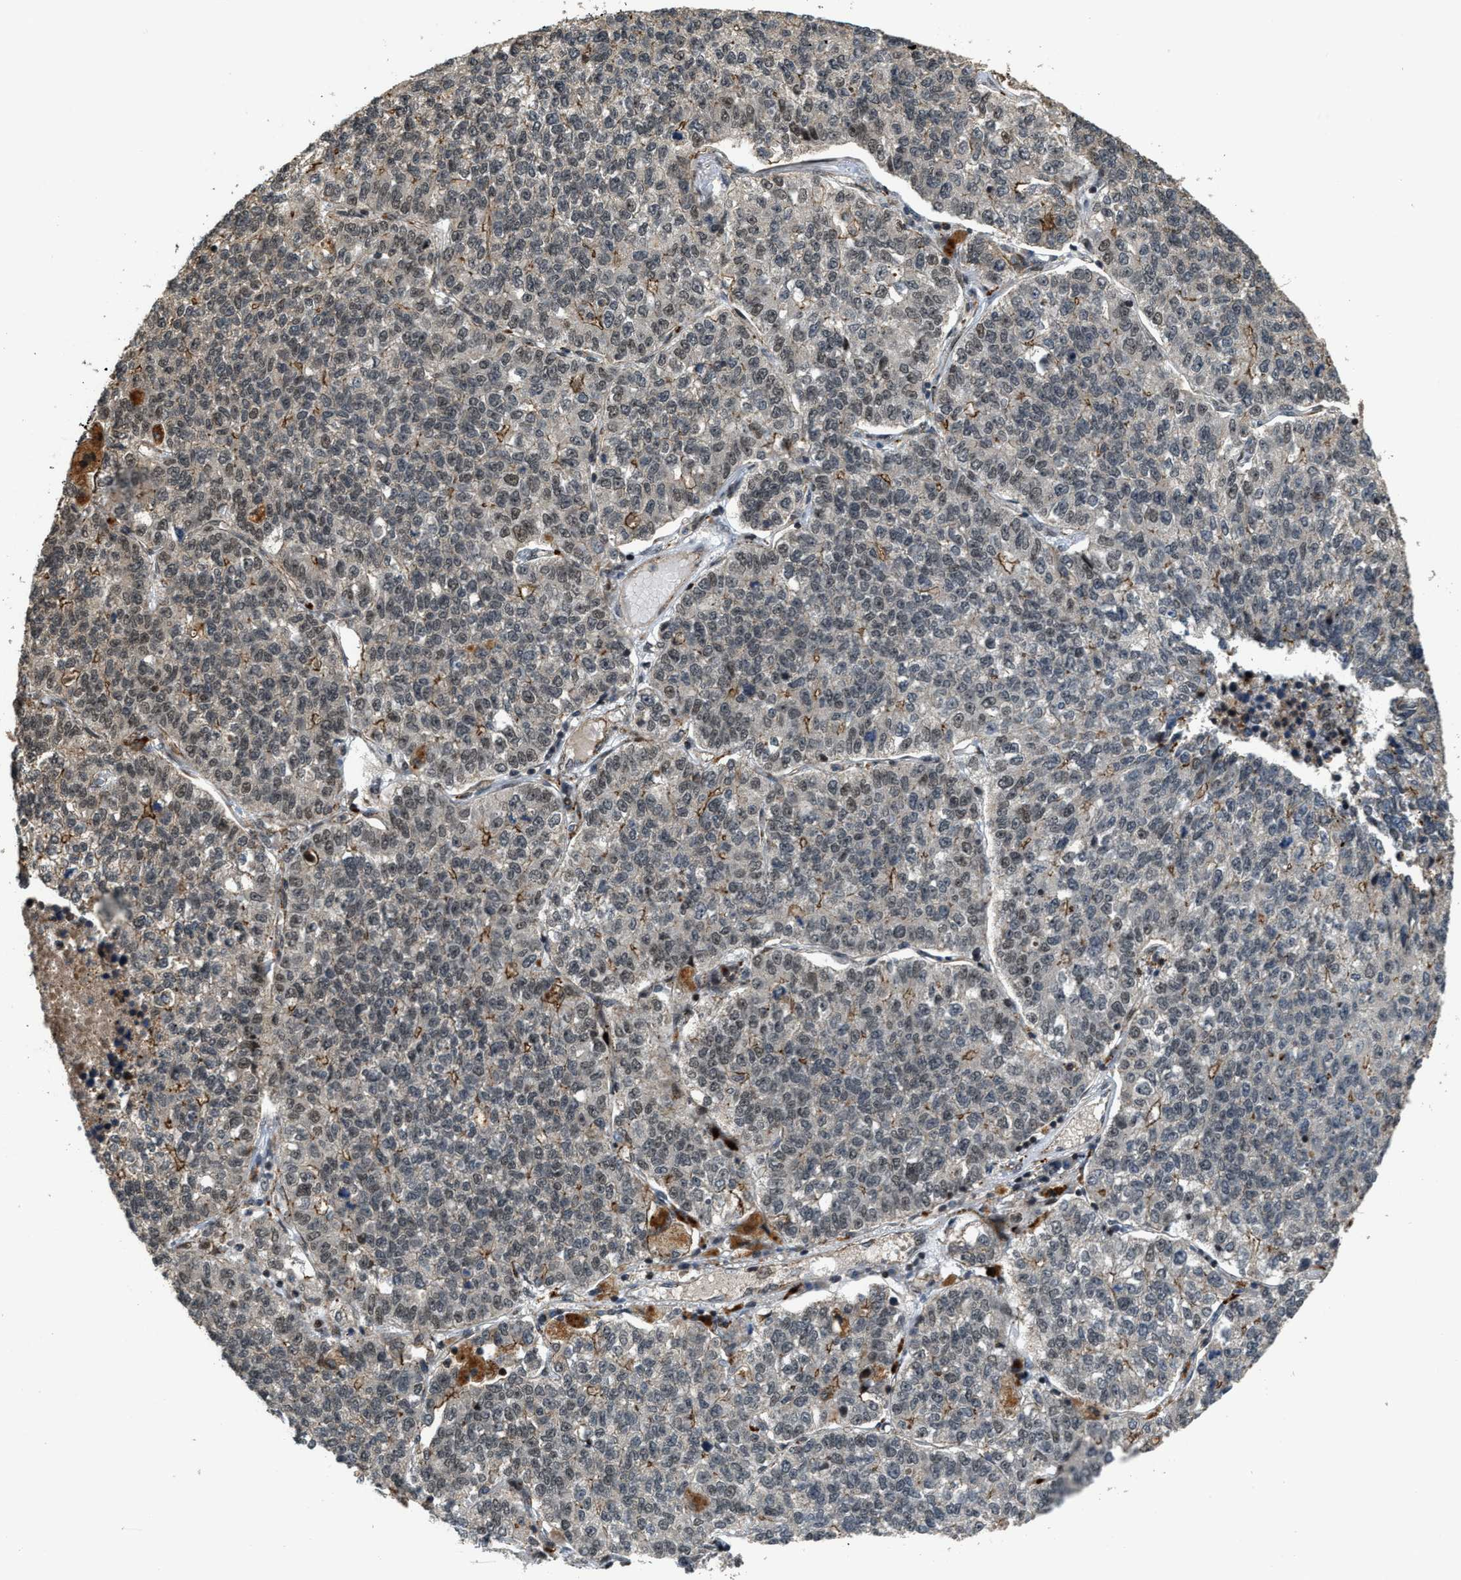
{"staining": {"intensity": "weak", "quantity": "<25%", "location": "cytoplasmic/membranous,nuclear"}, "tissue": "lung cancer", "cell_type": "Tumor cells", "image_type": "cancer", "snomed": [{"axis": "morphology", "description": "Adenocarcinoma, NOS"}, {"axis": "topography", "description": "Lung"}], "caption": "Protein analysis of lung cancer demonstrates no significant expression in tumor cells.", "gene": "DPF2", "patient": {"sex": "male", "age": 49}}